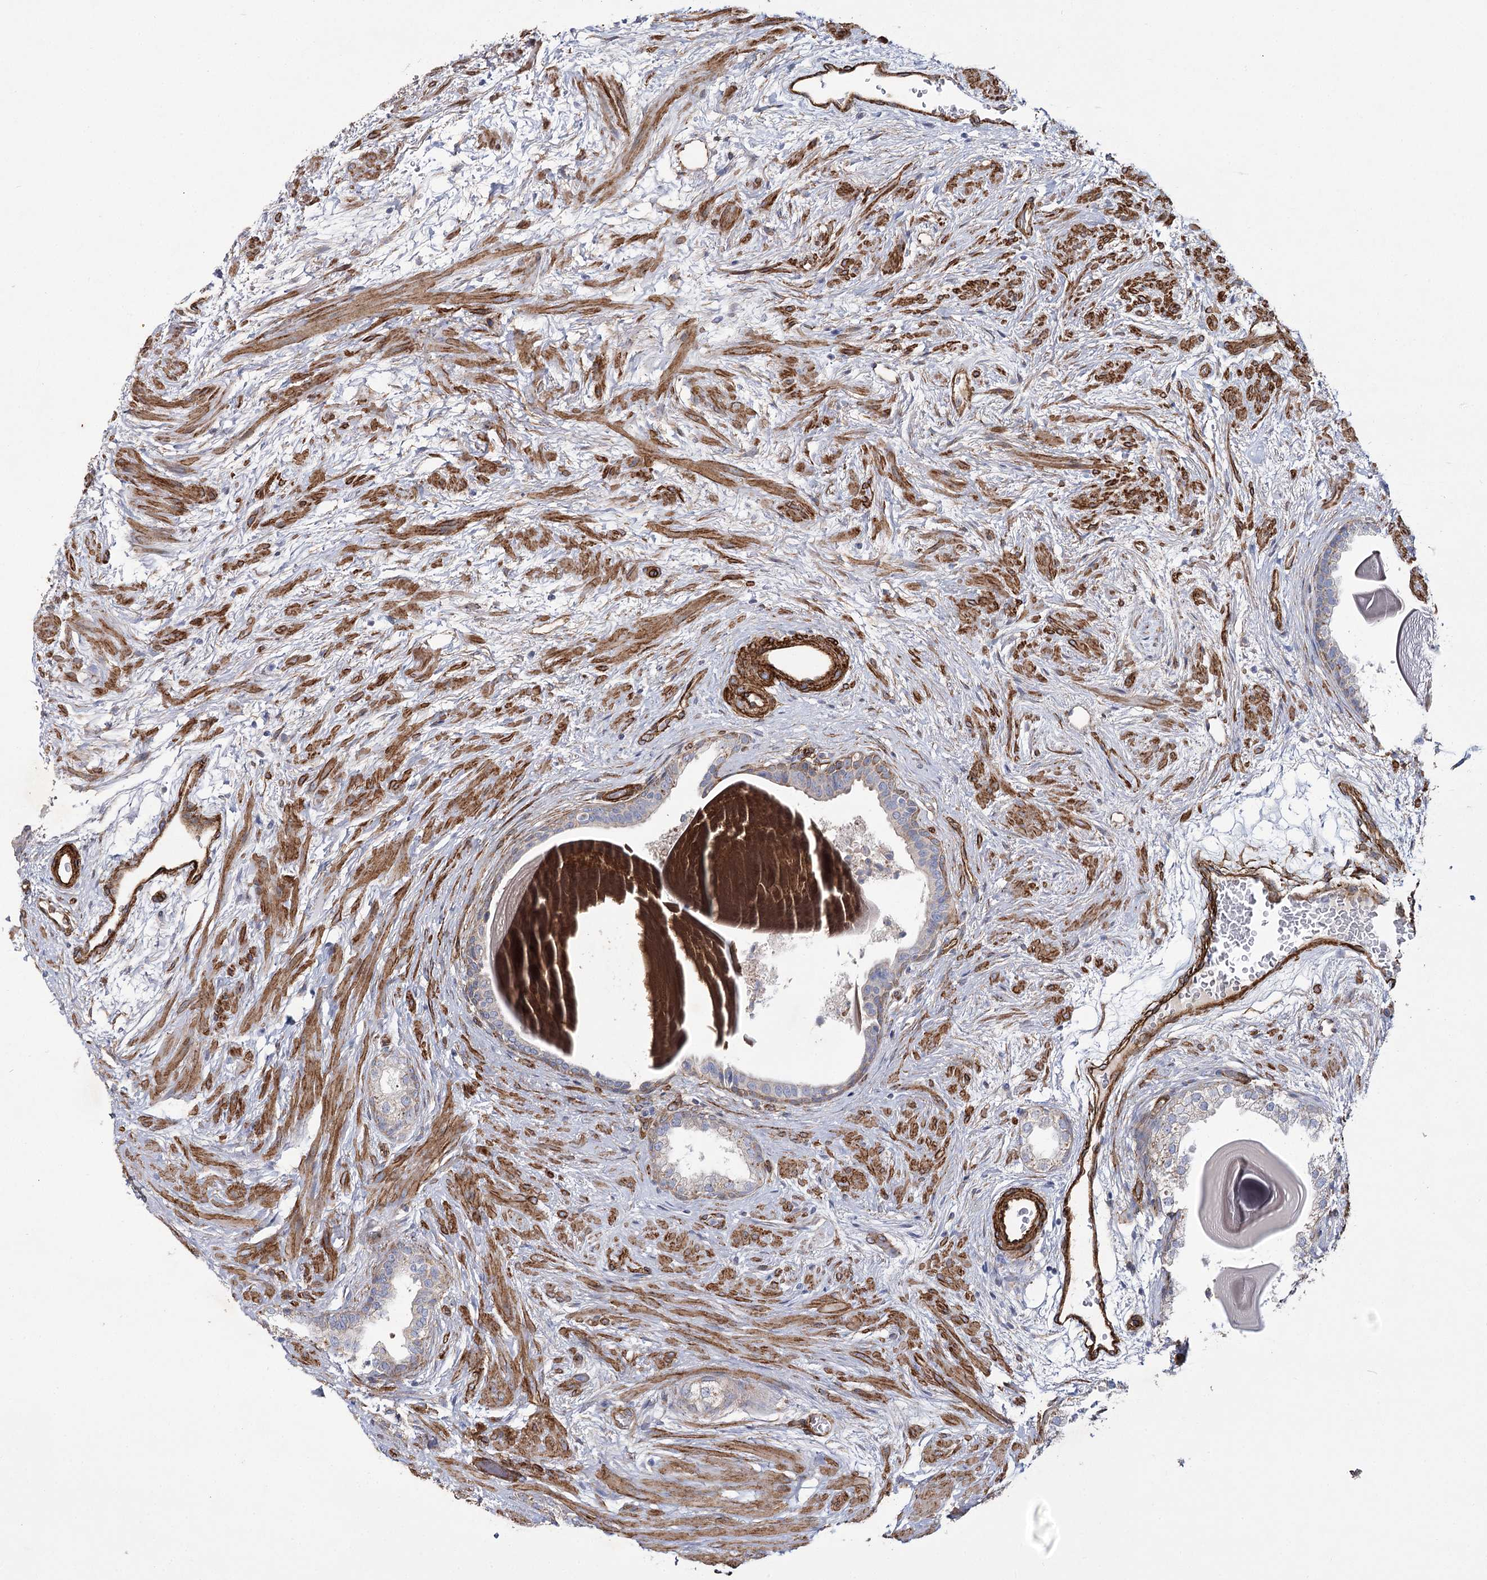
{"staining": {"intensity": "weak", "quantity": "<25%", "location": "cytoplasmic/membranous"}, "tissue": "prostate", "cell_type": "Glandular cells", "image_type": "normal", "snomed": [{"axis": "morphology", "description": "Normal tissue, NOS"}, {"axis": "topography", "description": "Prostate"}], "caption": "Immunohistochemistry (IHC) histopathology image of benign prostate: human prostate stained with DAB demonstrates no significant protein staining in glandular cells. The staining was performed using DAB to visualize the protein expression in brown, while the nuclei were stained in blue with hematoxylin (Magnification: 20x).", "gene": "TMEM164", "patient": {"sex": "male", "age": 48}}